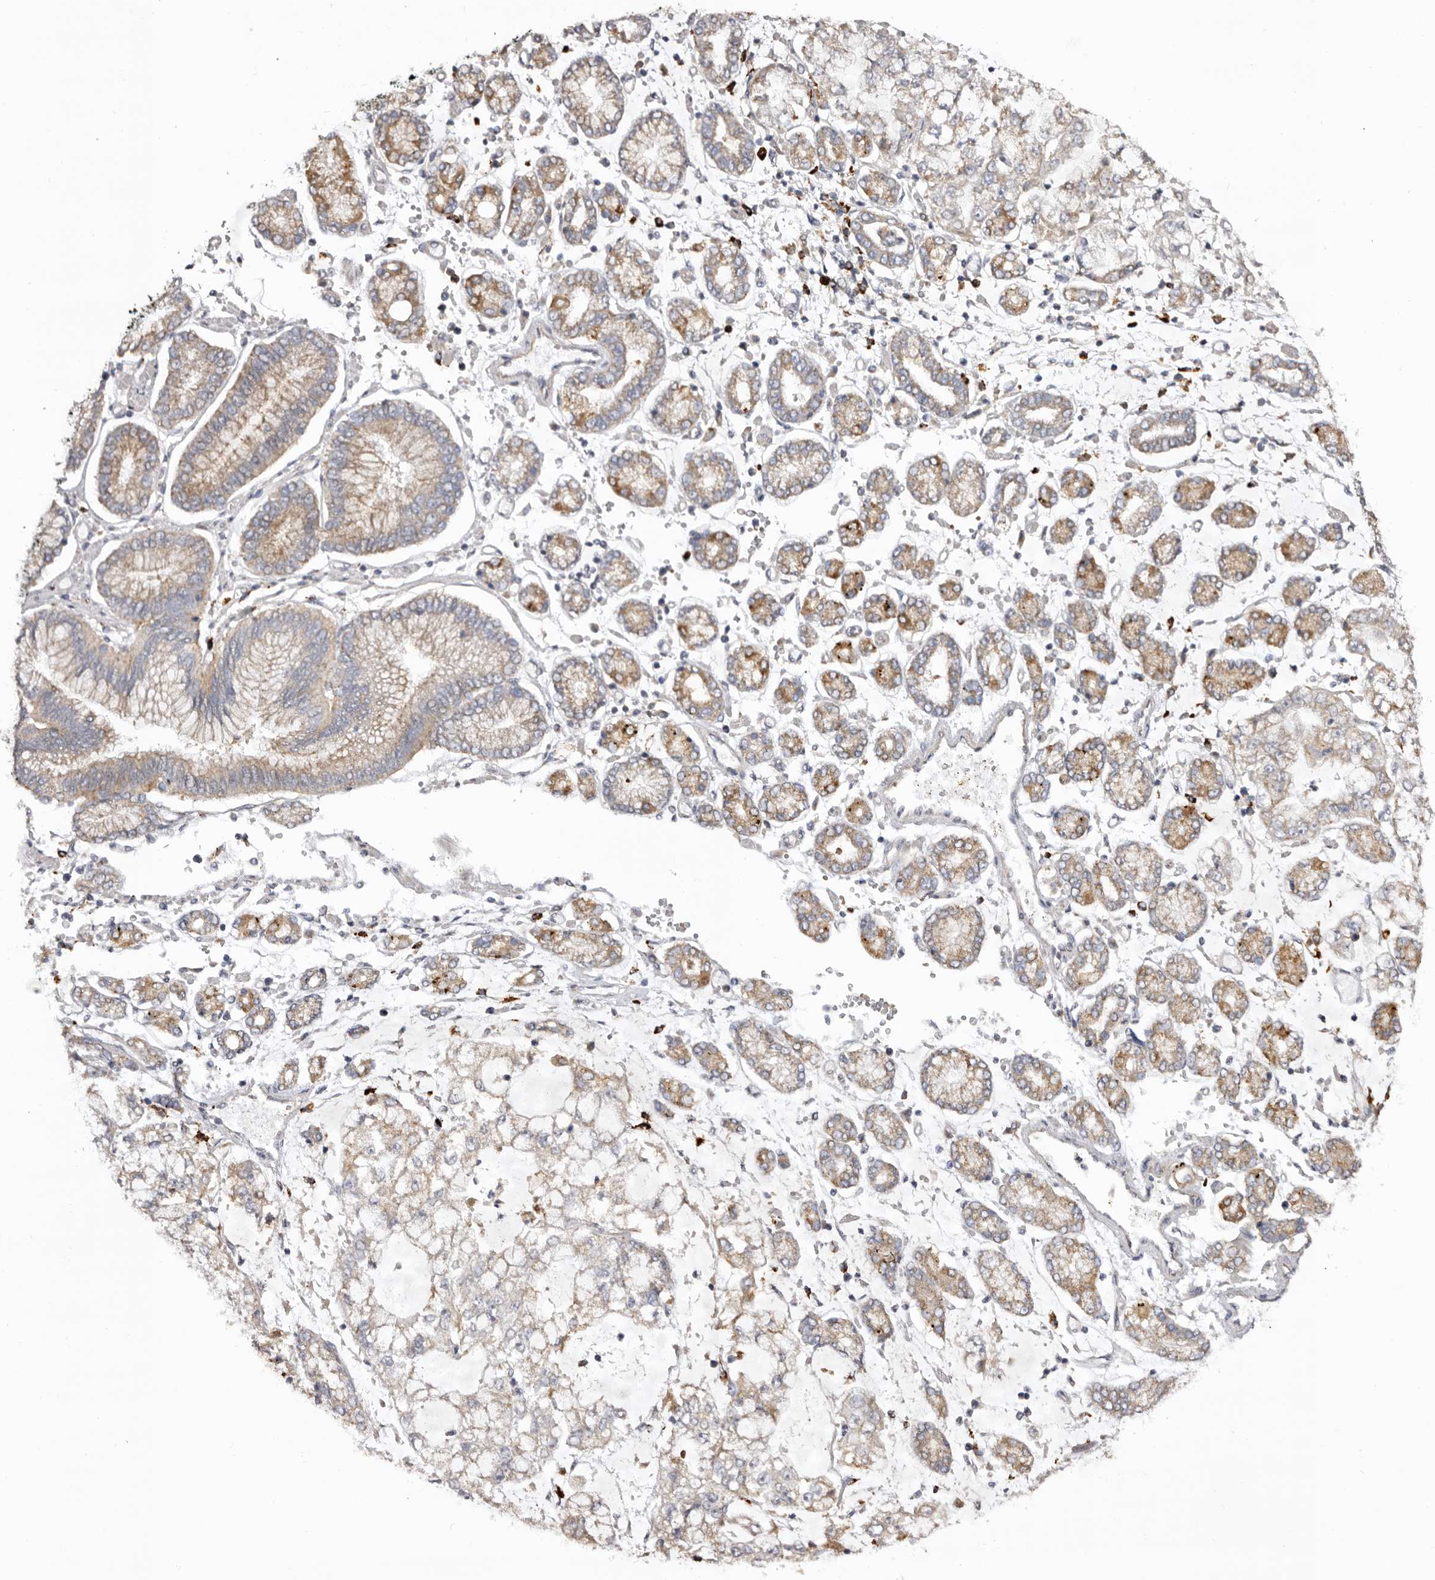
{"staining": {"intensity": "moderate", "quantity": "25%-75%", "location": "cytoplasmic/membranous"}, "tissue": "stomach cancer", "cell_type": "Tumor cells", "image_type": "cancer", "snomed": [{"axis": "morphology", "description": "Adenocarcinoma, NOS"}, {"axis": "topography", "description": "Stomach"}], "caption": "A medium amount of moderate cytoplasmic/membranous expression is seen in approximately 25%-75% of tumor cells in adenocarcinoma (stomach) tissue.", "gene": "MECR", "patient": {"sex": "male", "age": 76}}